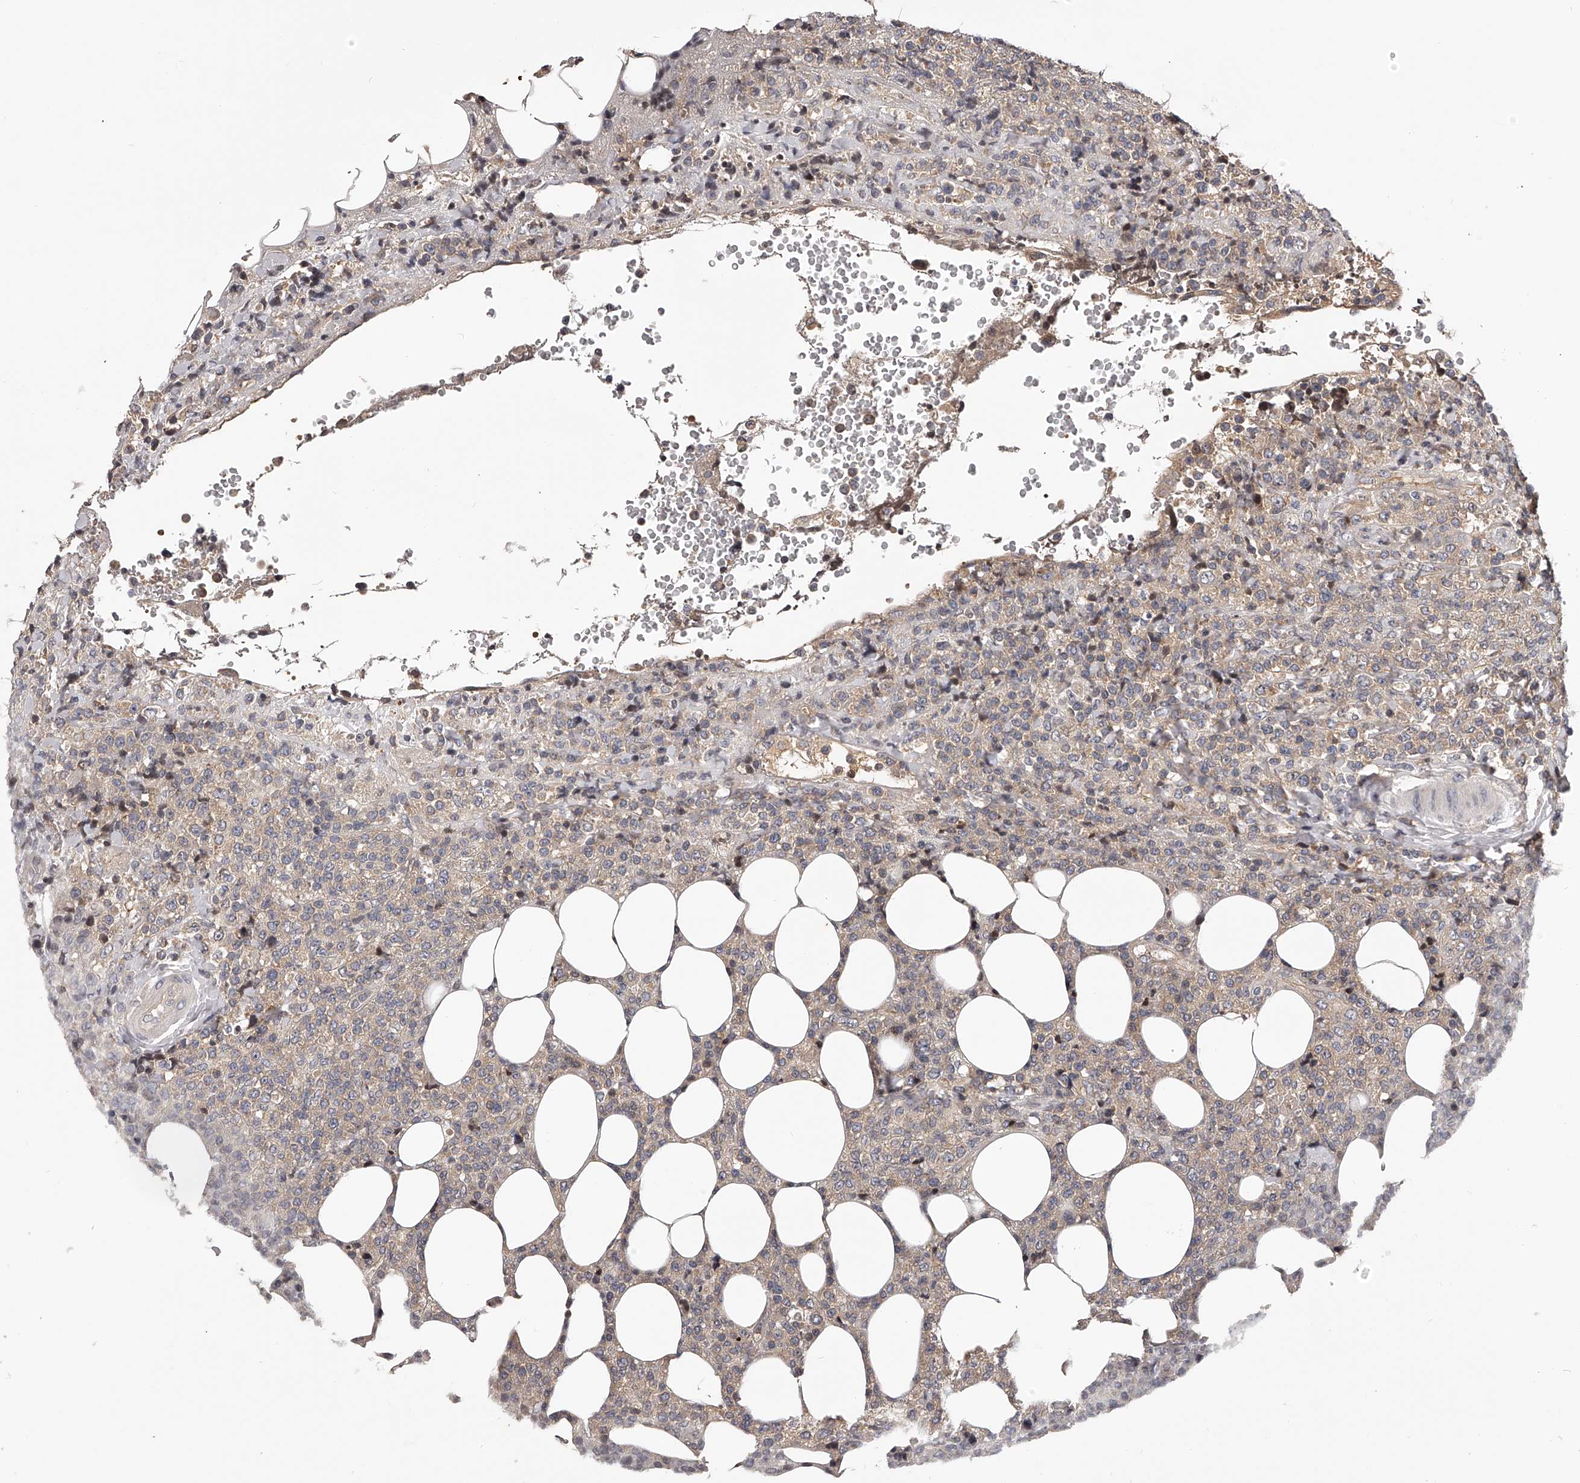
{"staining": {"intensity": "weak", "quantity": "25%-75%", "location": "cytoplasmic/membranous"}, "tissue": "lymphoma", "cell_type": "Tumor cells", "image_type": "cancer", "snomed": [{"axis": "morphology", "description": "Malignant lymphoma, non-Hodgkin's type, High grade"}, {"axis": "topography", "description": "Lymph node"}], "caption": "IHC (DAB) staining of human malignant lymphoma, non-Hodgkin's type (high-grade) shows weak cytoplasmic/membranous protein positivity in about 25%-75% of tumor cells. Nuclei are stained in blue.", "gene": "PFDN2", "patient": {"sex": "male", "age": 13}}